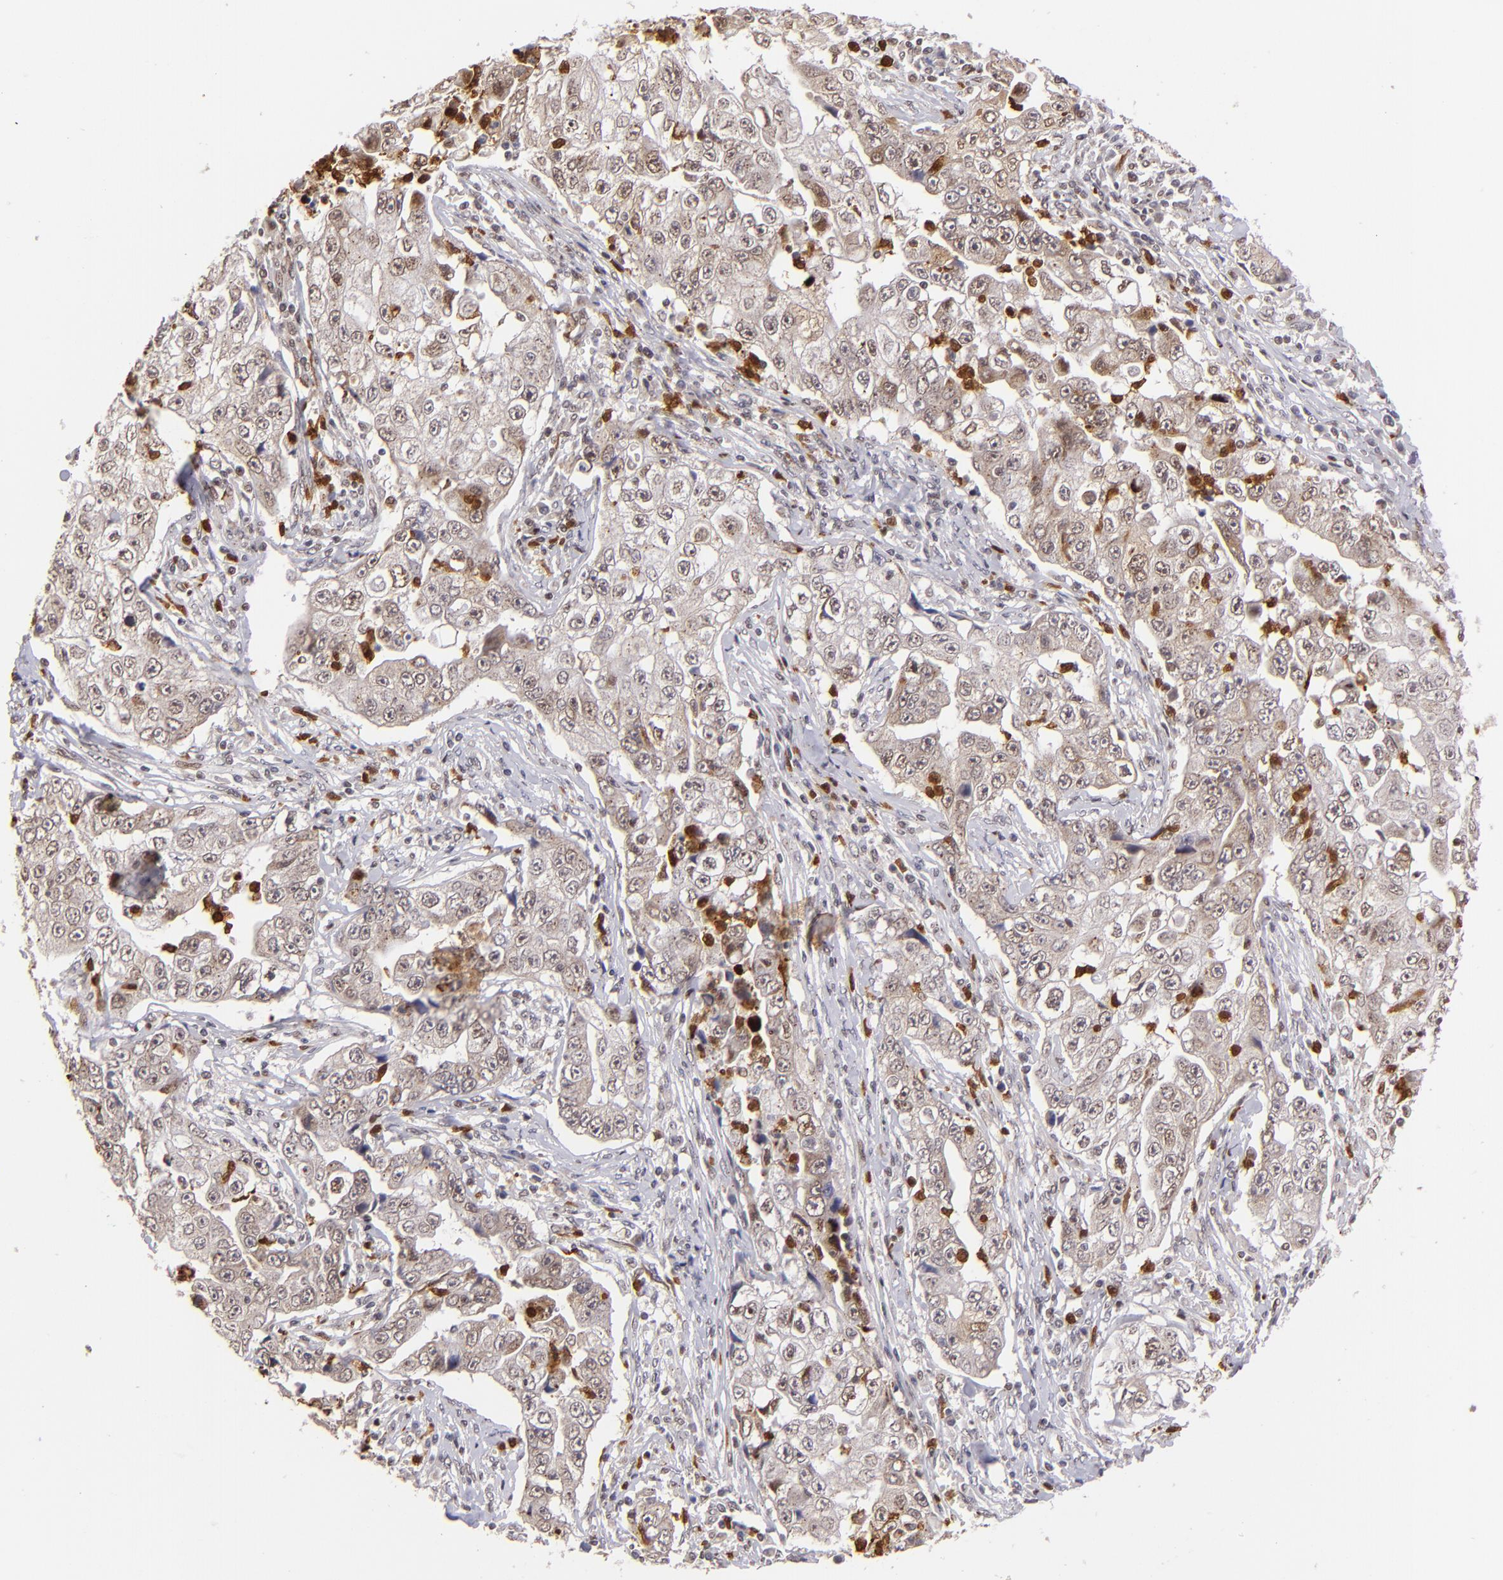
{"staining": {"intensity": "weak", "quantity": "<25%", "location": "cytoplasmic/membranous,nuclear"}, "tissue": "lung cancer", "cell_type": "Tumor cells", "image_type": "cancer", "snomed": [{"axis": "morphology", "description": "Squamous cell carcinoma, NOS"}, {"axis": "topography", "description": "Lung"}], "caption": "A high-resolution image shows immunohistochemistry (IHC) staining of lung cancer, which demonstrates no significant positivity in tumor cells.", "gene": "RXRG", "patient": {"sex": "male", "age": 64}}